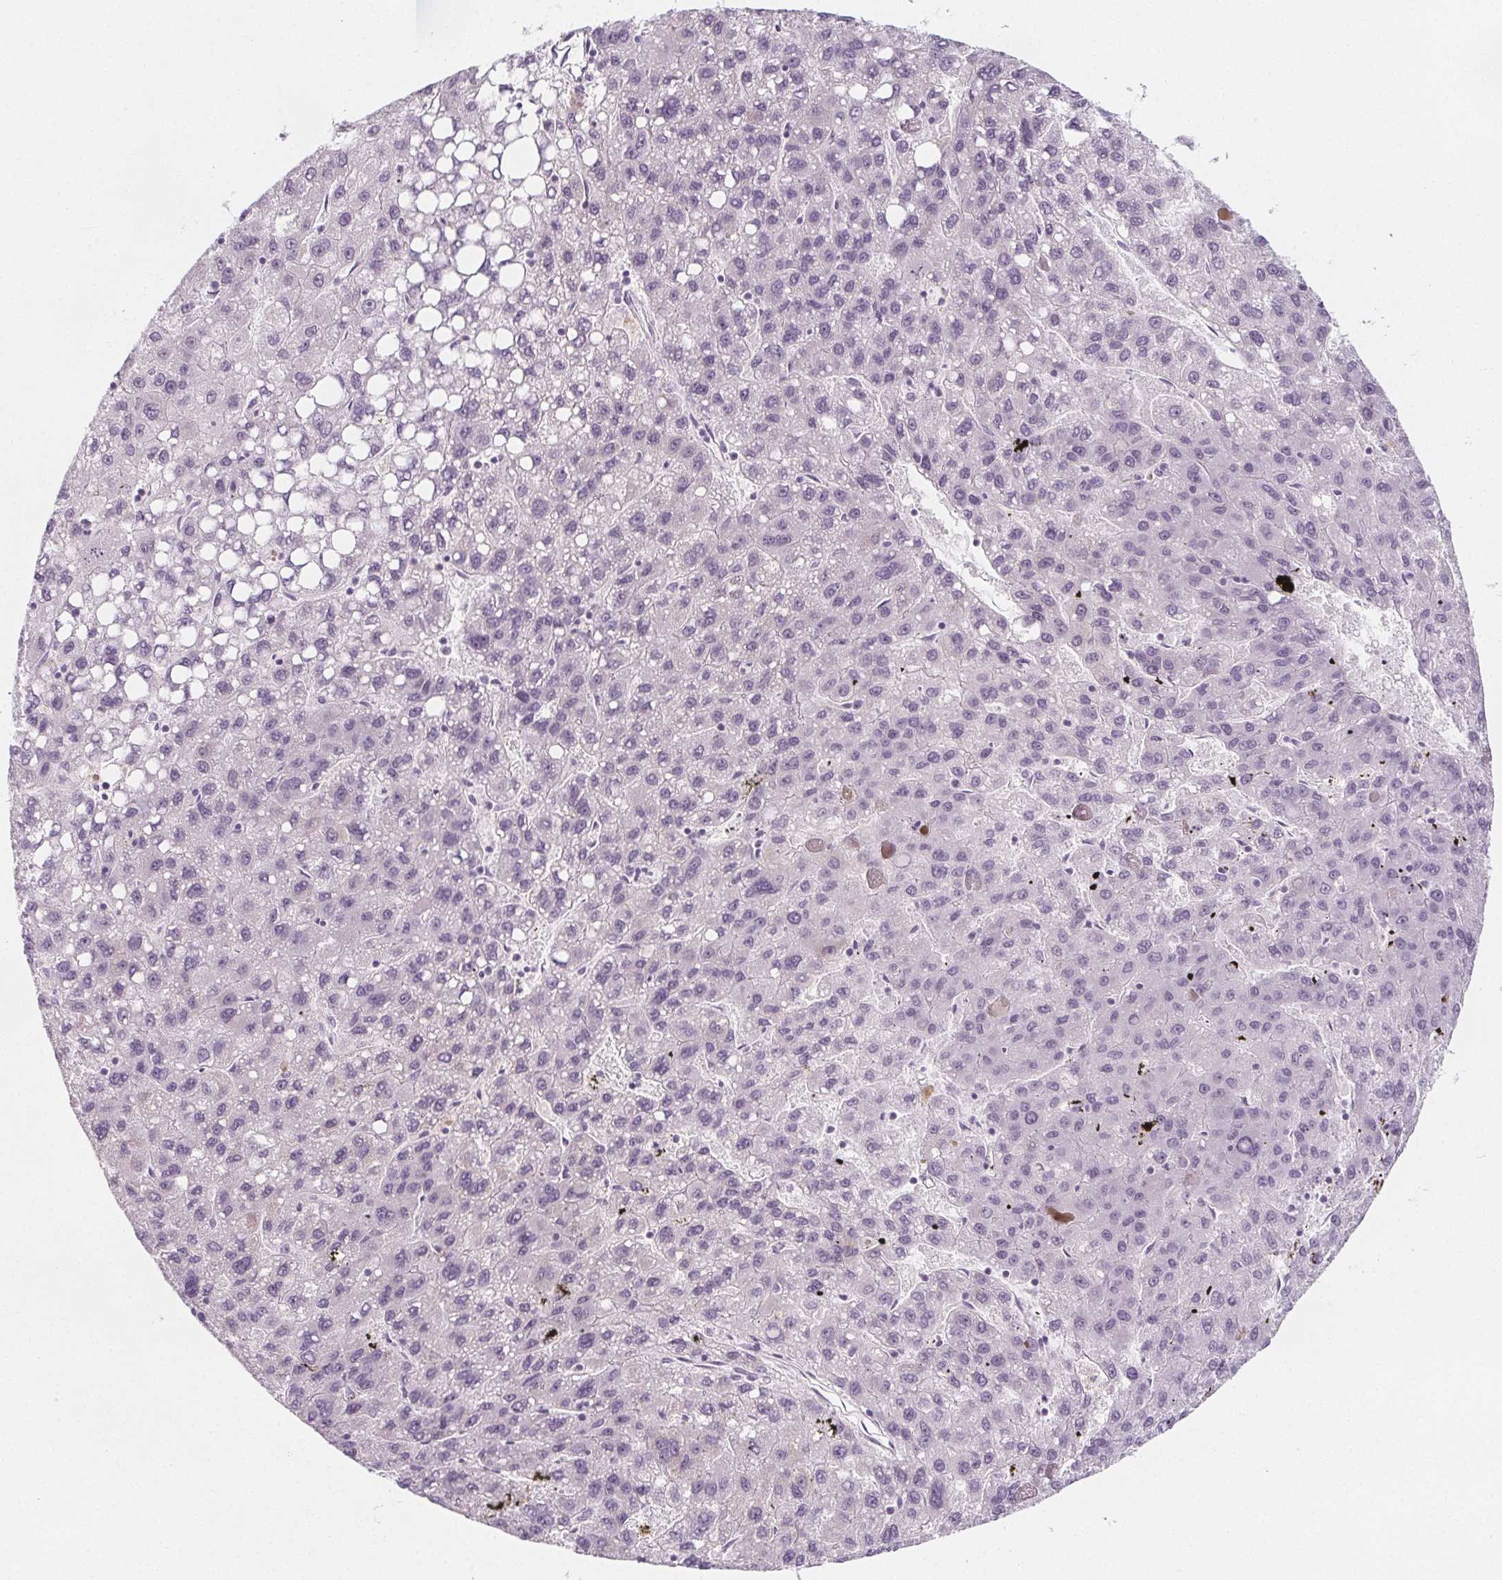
{"staining": {"intensity": "negative", "quantity": "none", "location": "none"}, "tissue": "liver cancer", "cell_type": "Tumor cells", "image_type": "cancer", "snomed": [{"axis": "morphology", "description": "Carcinoma, Hepatocellular, NOS"}, {"axis": "topography", "description": "Liver"}], "caption": "This is an immunohistochemistry photomicrograph of human liver cancer. There is no staining in tumor cells.", "gene": "IL17C", "patient": {"sex": "female", "age": 82}}